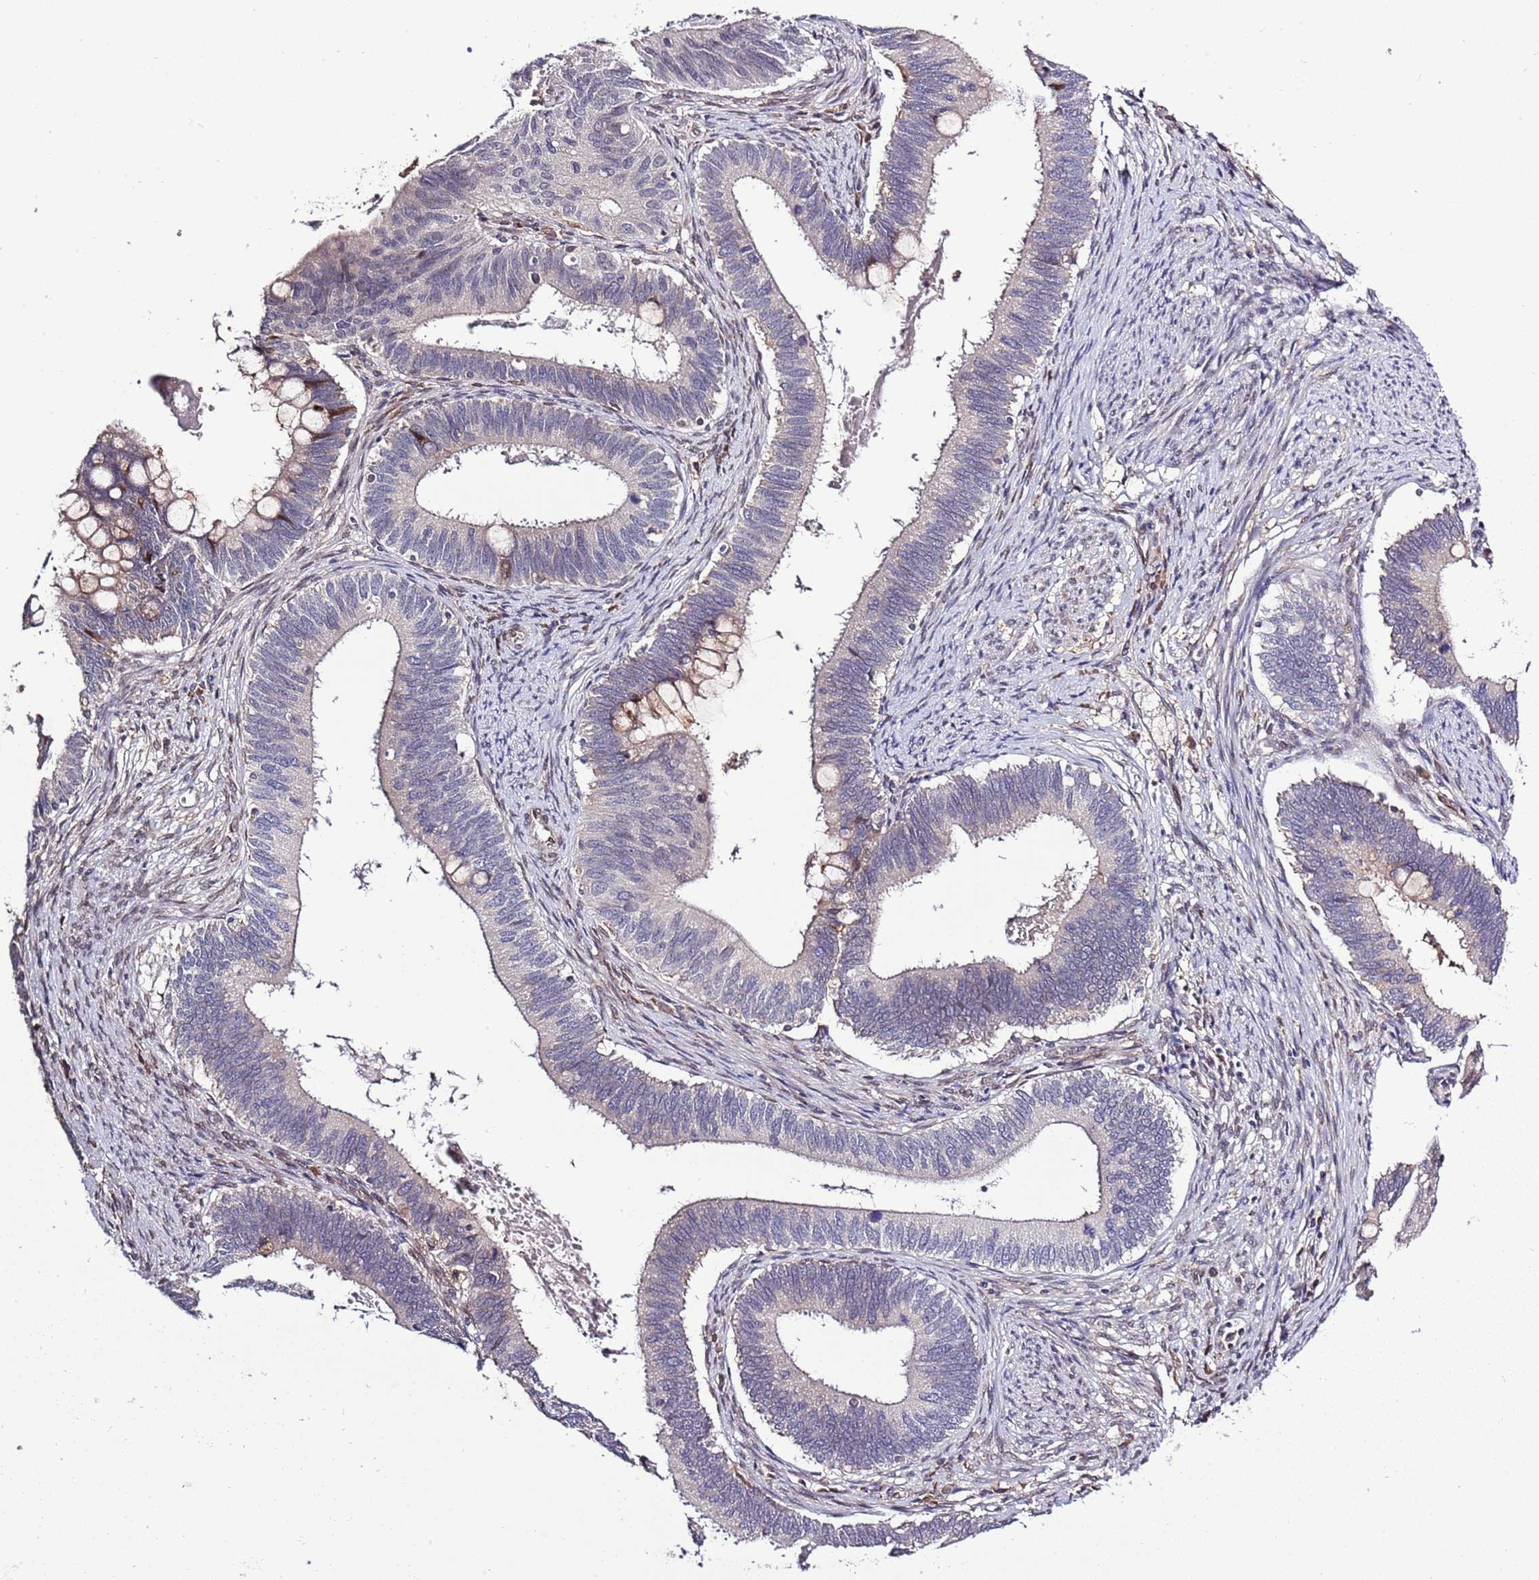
{"staining": {"intensity": "negative", "quantity": "none", "location": "none"}, "tissue": "cervical cancer", "cell_type": "Tumor cells", "image_type": "cancer", "snomed": [{"axis": "morphology", "description": "Adenocarcinoma, NOS"}, {"axis": "topography", "description": "Cervix"}], "caption": "Human cervical cancer stained for a protein using immunohistochemistry exhibits no staining in tumor cells.", "gene": "ZNF665", "patient": {"sex": "female", "age": 42}}